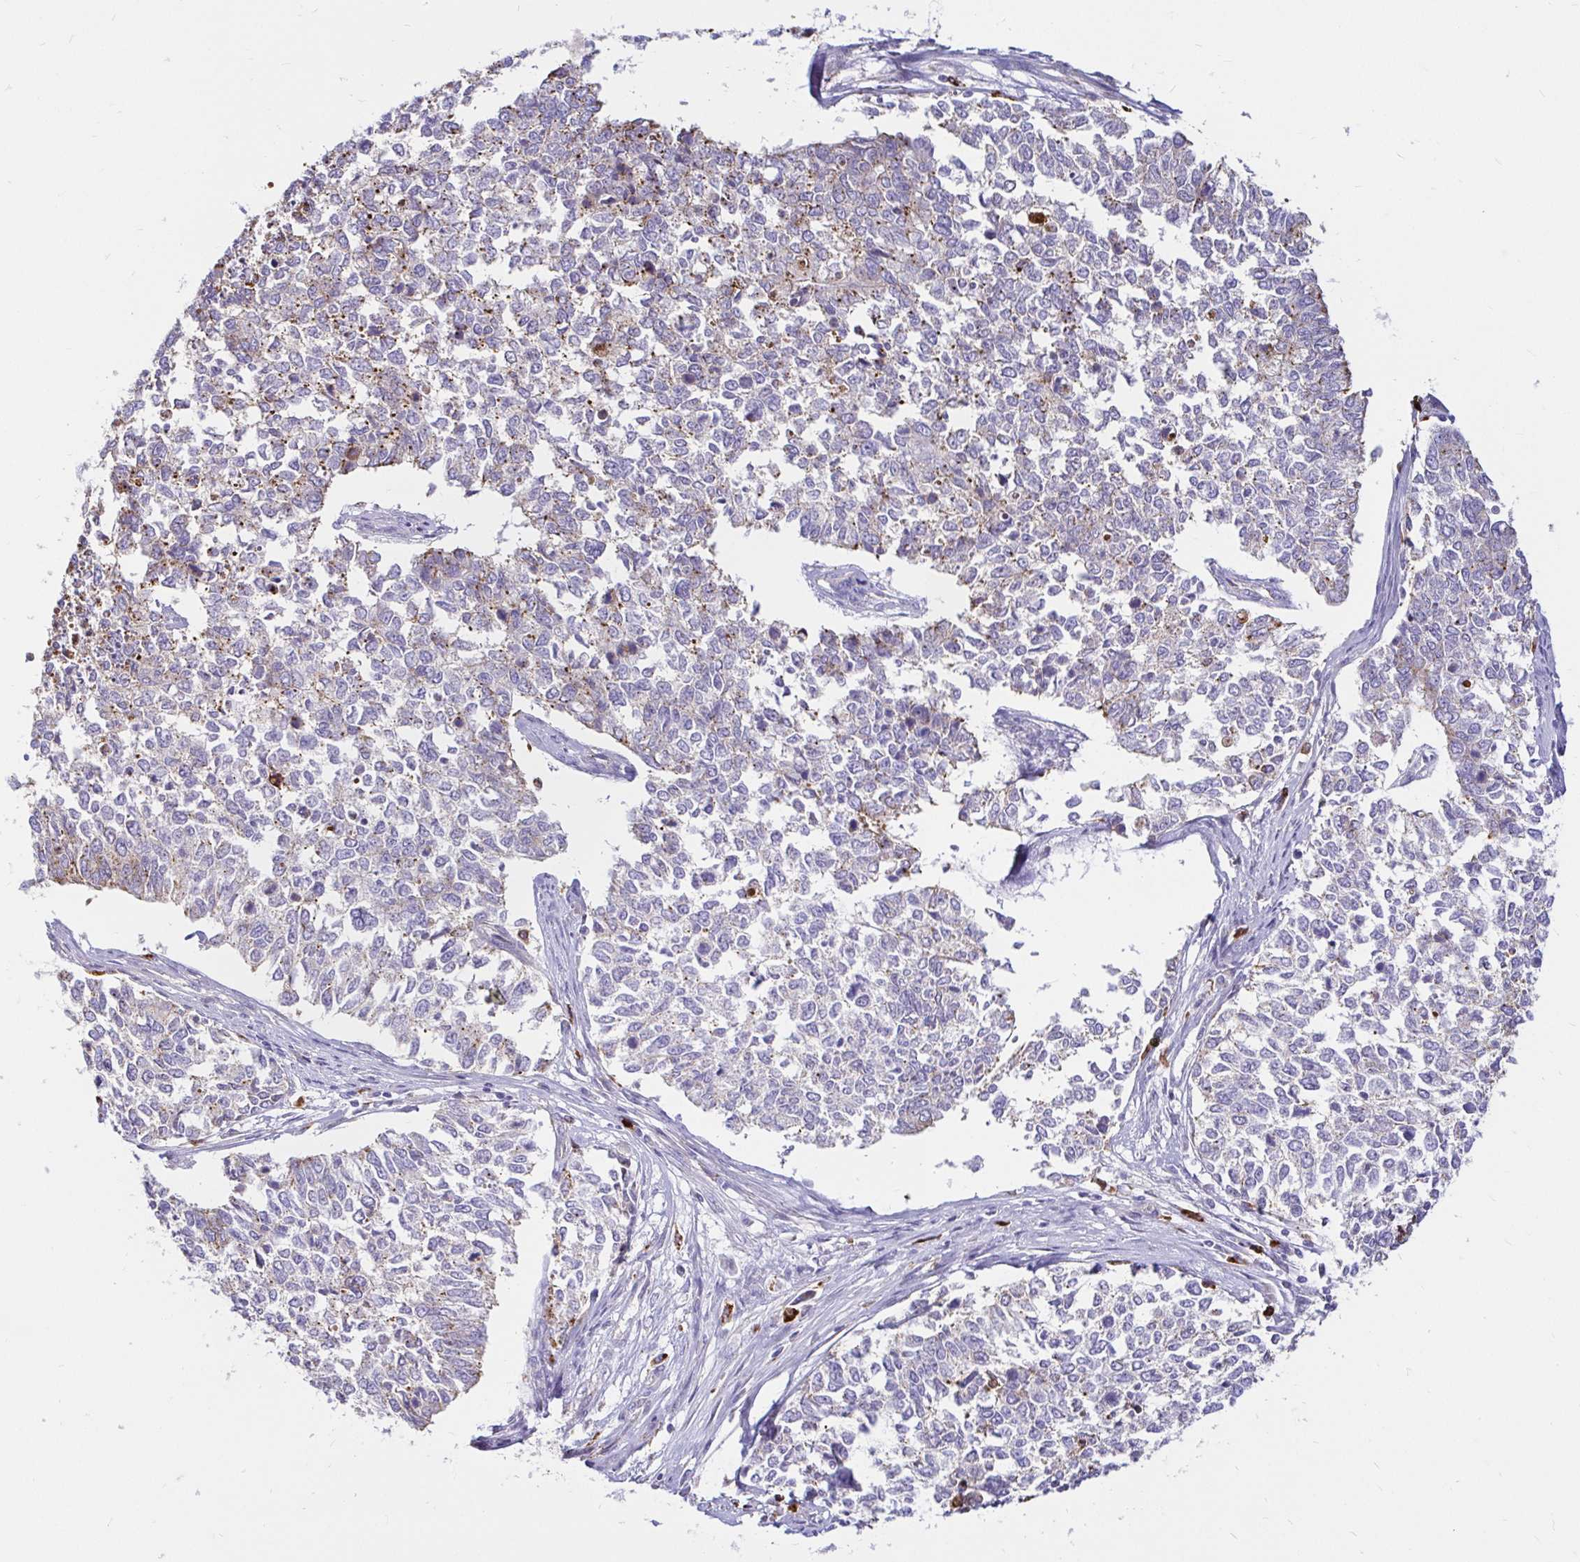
{"staining": {"intensity": "moderate", "quantity": "<25%", "location": "cytoplasmic/membranous"}, "tissue": "cervical cancer", "cell_type": "Tumor cells", "image_type": "cancer", "snomed": [{"axis": "morphology", "description": "Adenocarcinoma, NOS"}, {"axis": "topography", "description": "Cervix"}], "caption": "Immunohistochemical staining of human cervical cancer demonstrates low levels of moderate cytoplasmic/membranous expression in about <25% of tumor cells.", "gene": "FUCA1", "patient": {"sex": "female", "age": 63}}